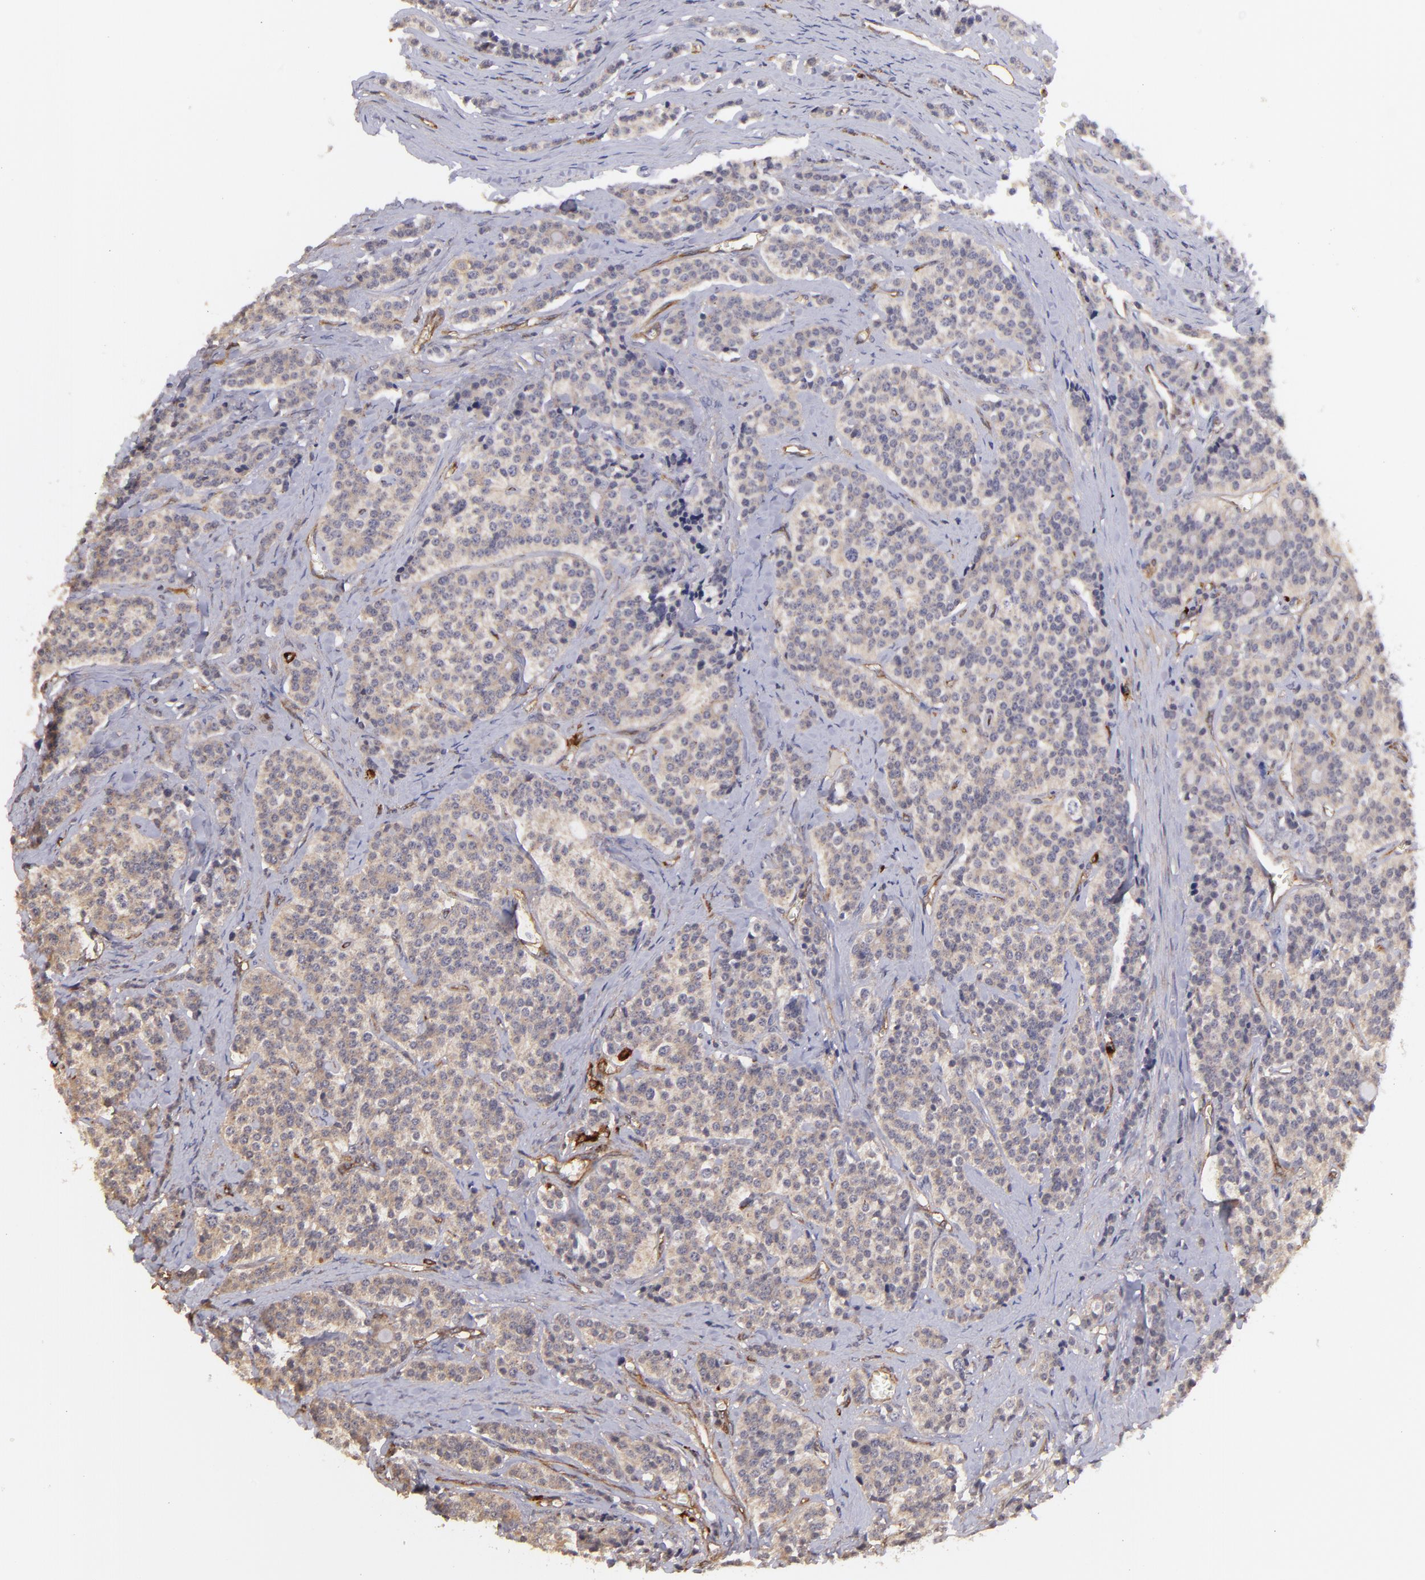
{"staining": {"intensity": "negative", "quantity": "none", "location": "none"}, "tissue": "carcinoid", "cell_type": "Tumor cells", "image_type": "cancer", "snomed": [{"axis": "morphology", "description": "Carcinoid, malignant, NOS"}, {"axis": "topography", "description": "Small intestine"}], "caption": "Tumor cells are negative for brown protein staining in carcinoid.", "gene": "DYSF", "patient": {"sex": "male", "age": 63}}